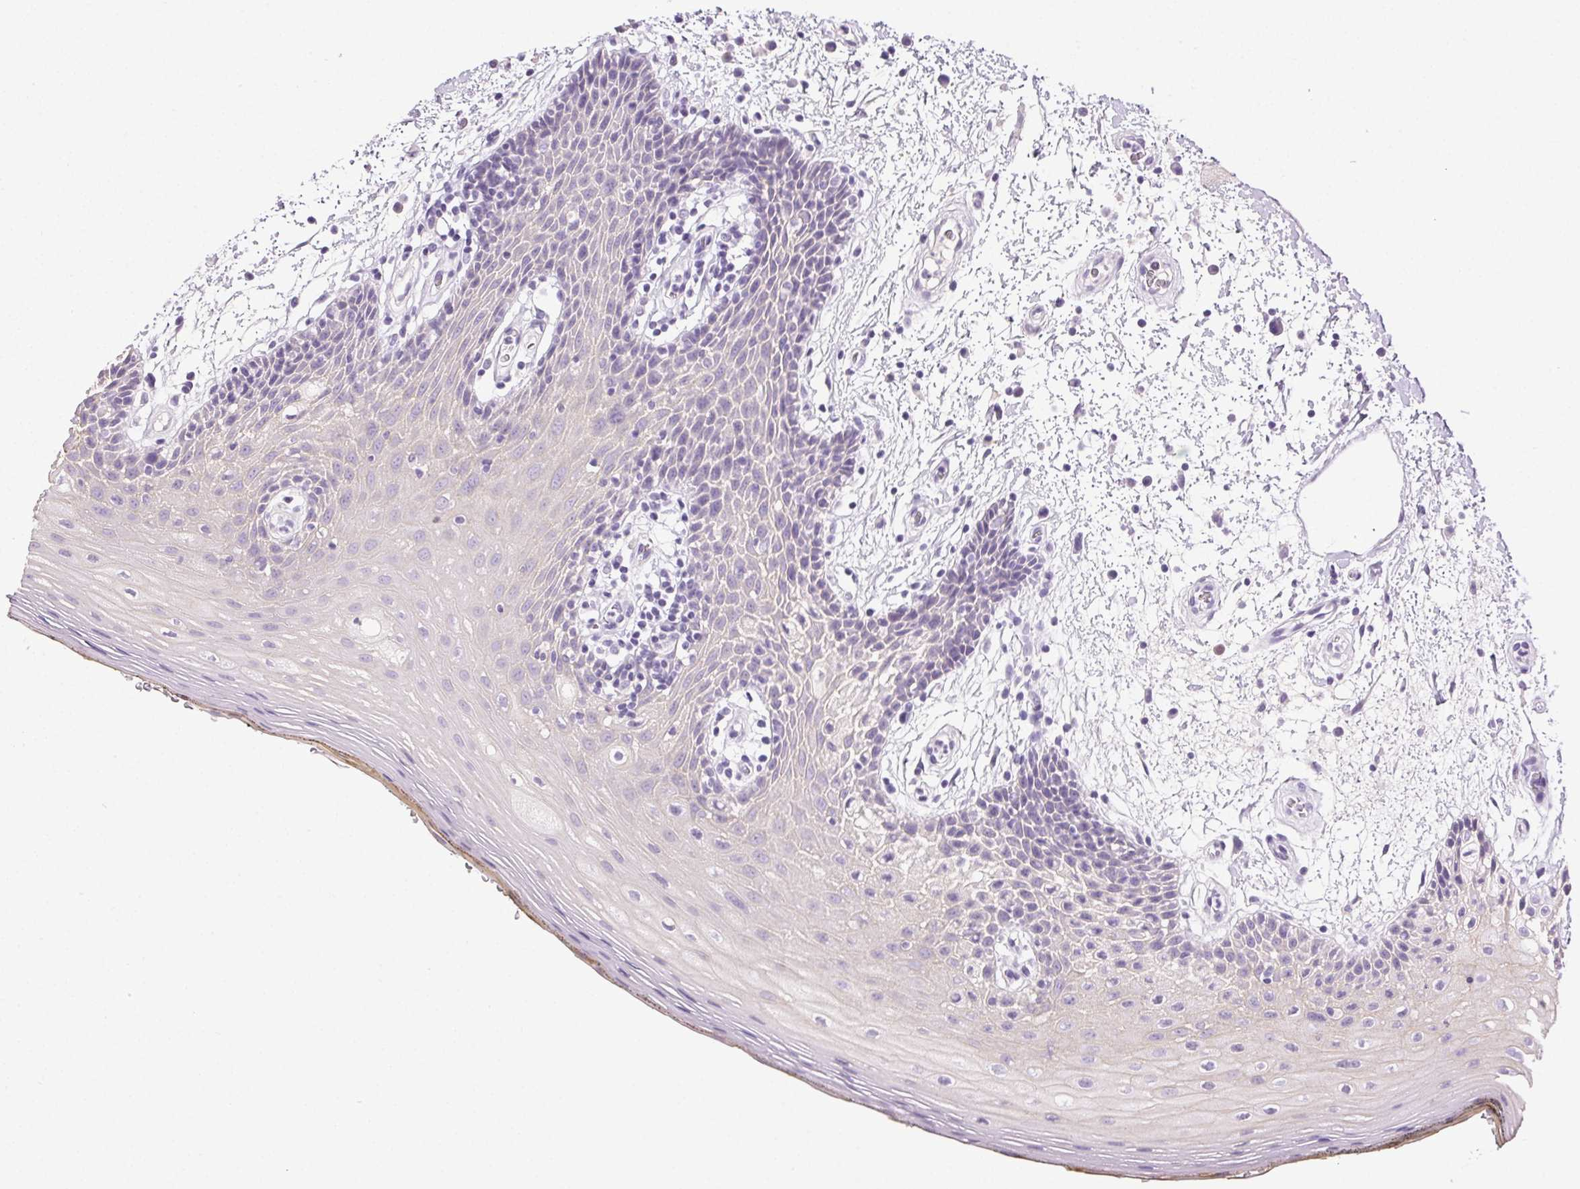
{"staining": {"intensity": "negative", "quantity": "none", "location": "none"}, "tissue": "oral mucosa", "cell_type": "Squamous epithelial cells", "image_type": "normal", "snomed": [{"axis": "morphology", "description": "Normal tissue, NOS"}, {"axis": "morphology", "description": "Squamous cell carcinoma, NOS"}, {"axis": "topography", "description": "Oral tissue"}, {"axis": "topography", "description": "Head-Neck"}], "caption": "DAB immunohistochemical staining of benign human oral mucosa shows no significant expression in squamous epithelial cells. (Brightfield microscopy of DAB (3,3'-diaminobenzidine) IHC at high magnification).", "gene": "CLDN10", "patient": {"sex": "male", "age": 52}}